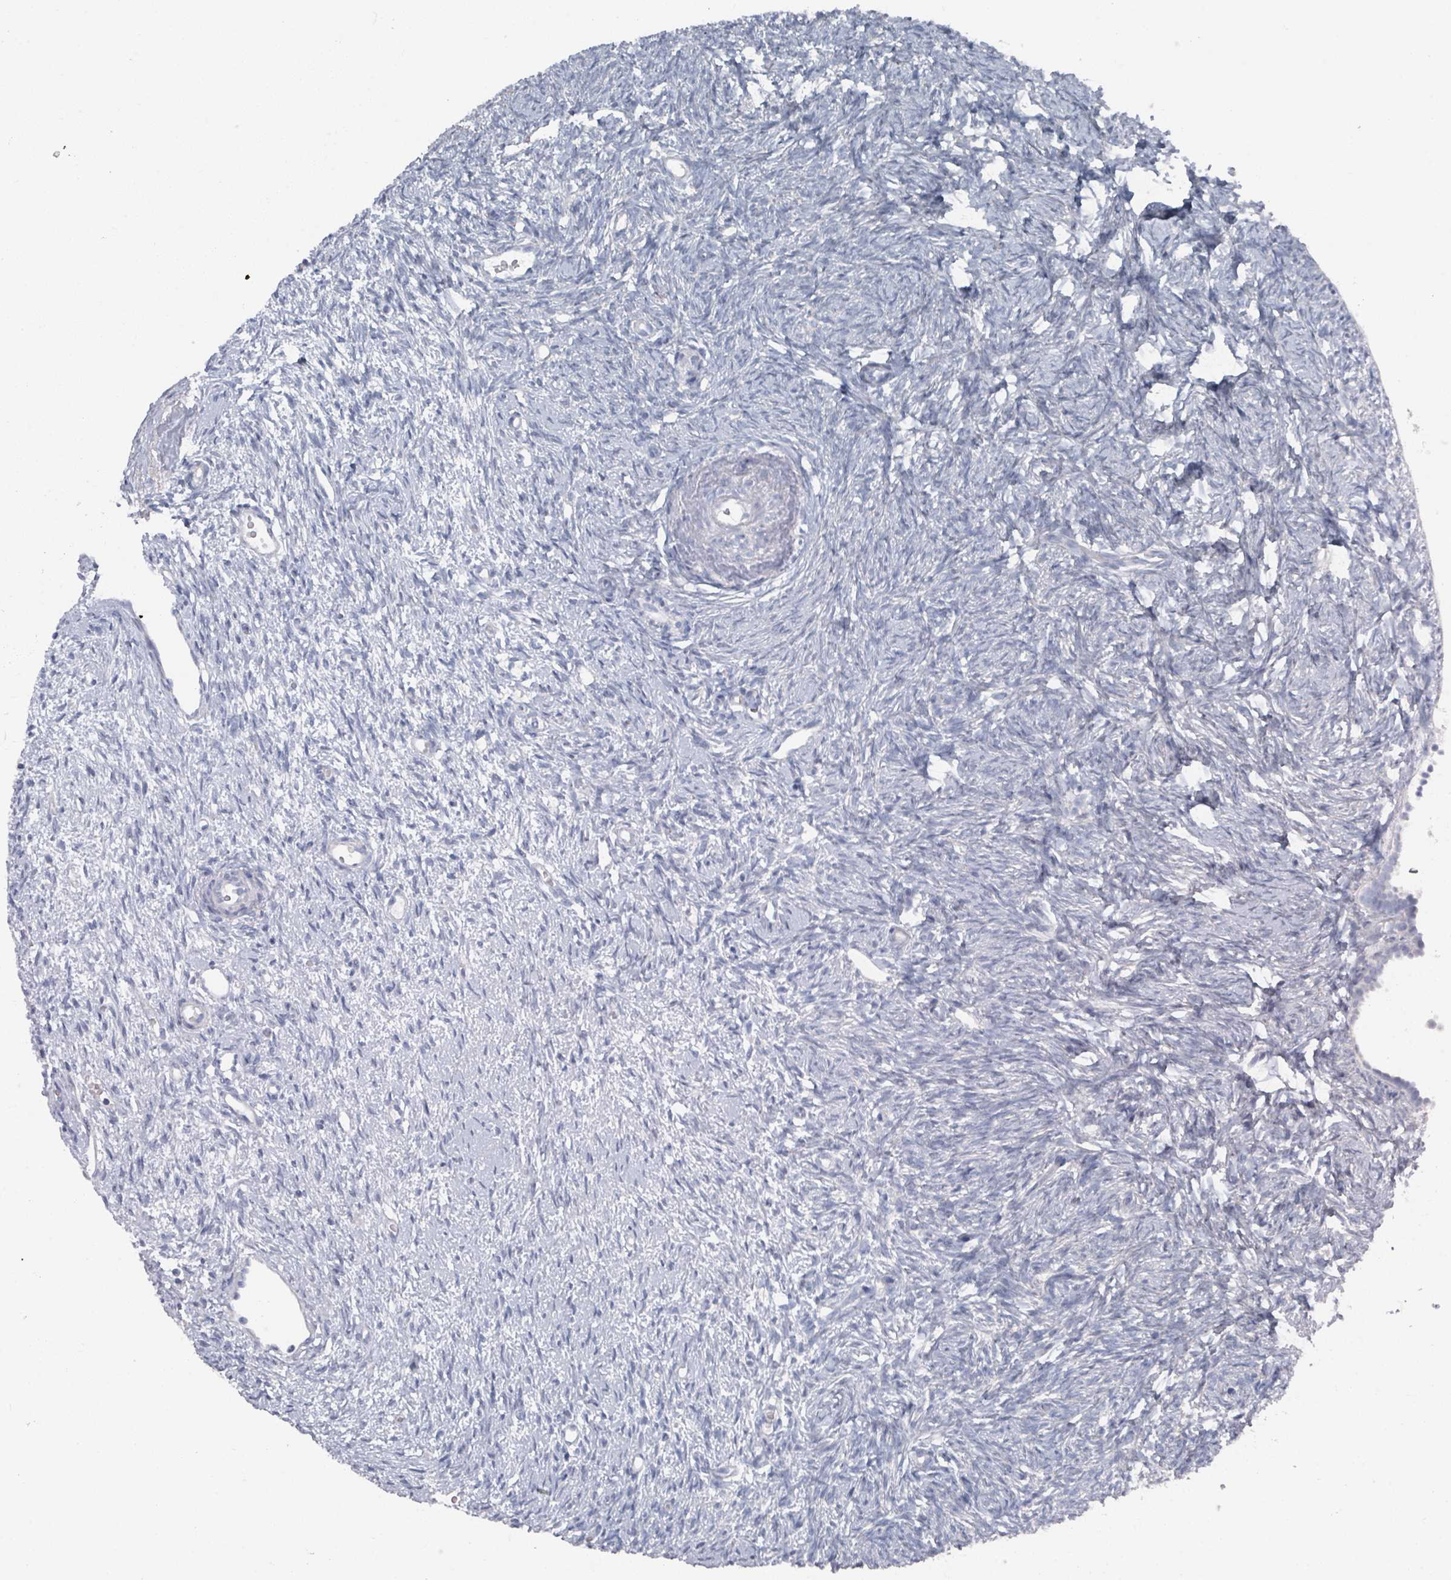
{"staining": {"intensity": "negative", "quantity": "none", "location": "none"}, "tissue": "ovary", "cell_type": "Ovarian stroma cells", "image_type": "normal", "snomed": [{"axis": "morphology", "description": "Normal tissue, NOS"}, {"axis": "topography", "description": "Ovary"}], "caption": "A high-resolution image shows IHC staining of normal ovary, which displays no significant staining in ovarian stroma cells.", "gene": "GAMT", "patient": {"sex": "female", "age": 51}}